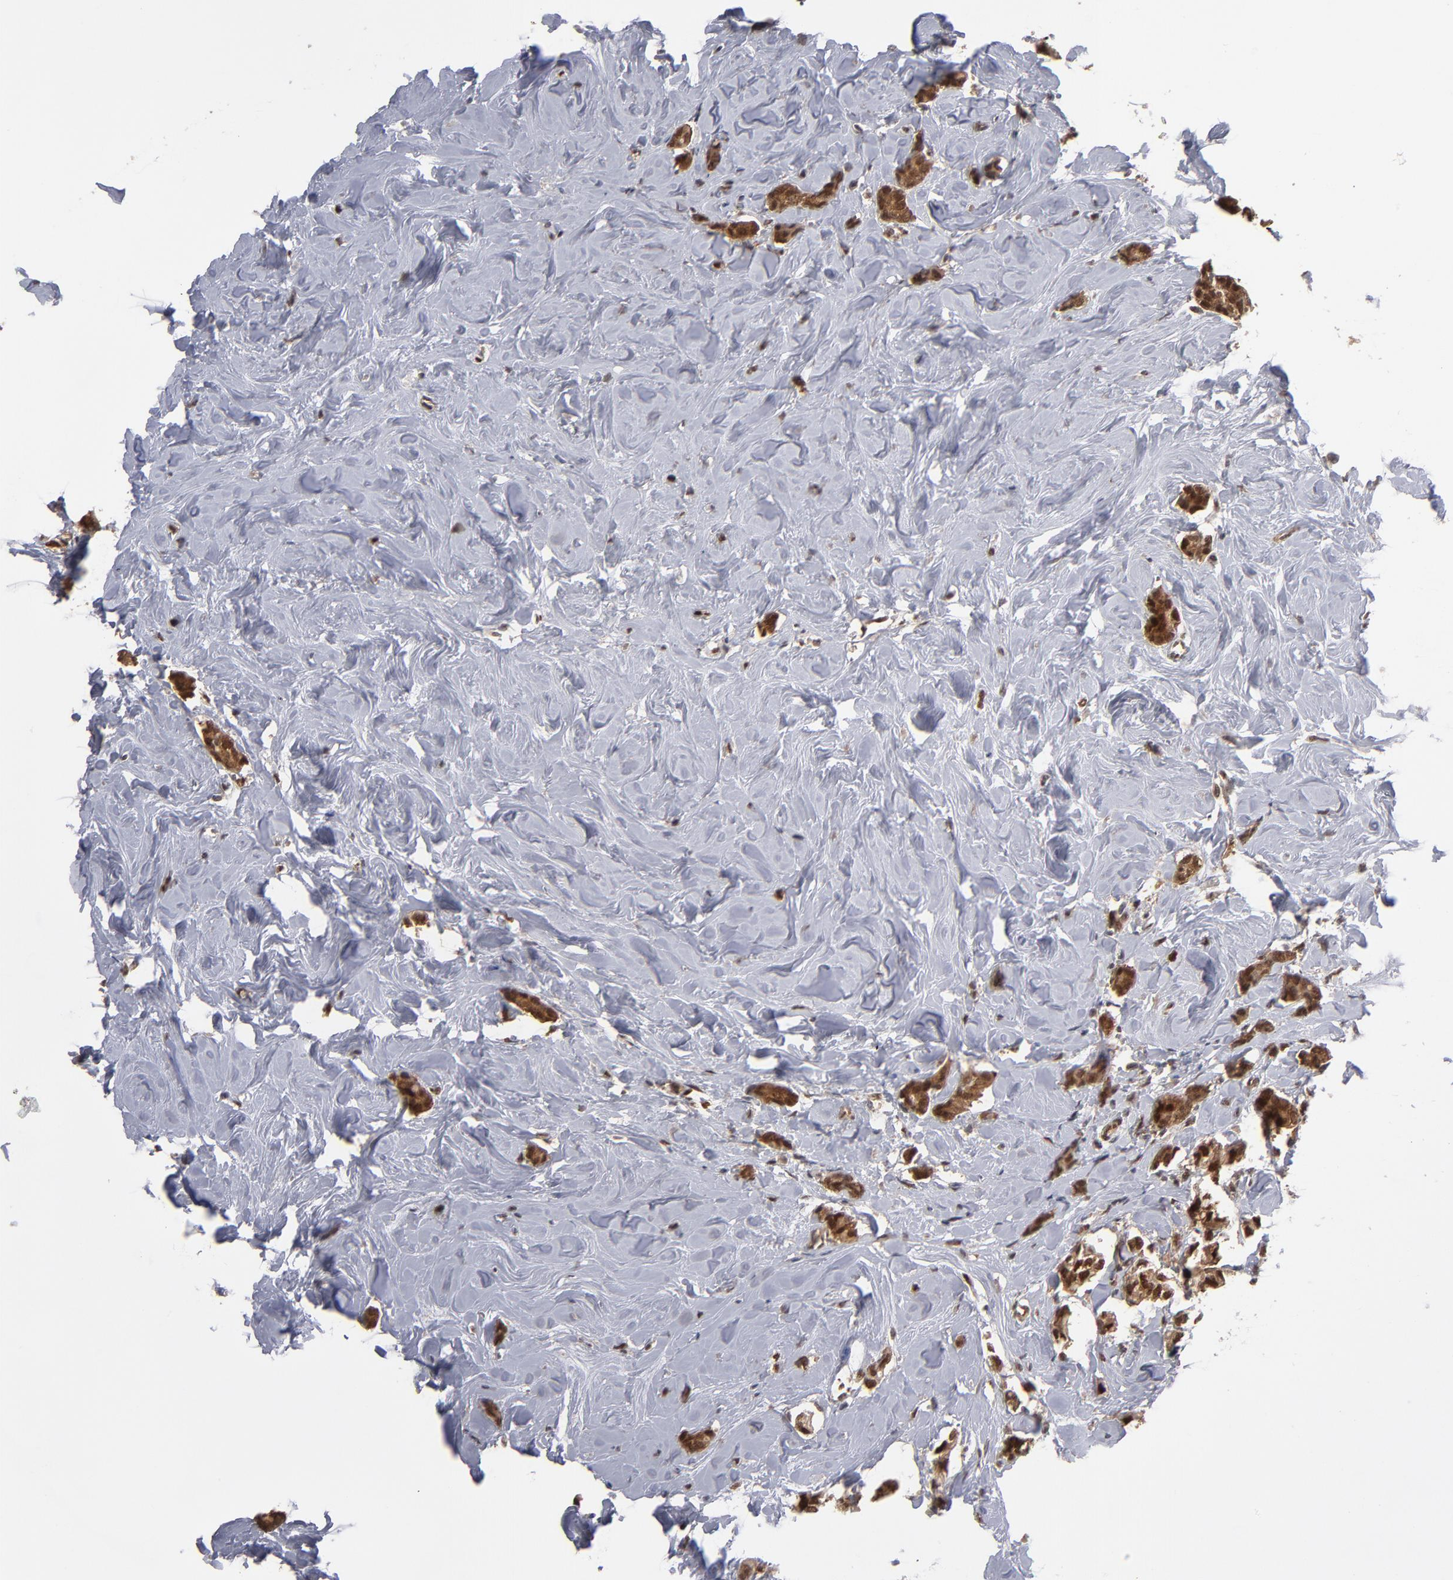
{"staining": {"intensity": "strong", "quantity": ">75%", "location": "cytoplasmic/membranous,nuclear"}, "tissue": "breast cancer", "cell_type": "Tumor cells", "image_type": "cancer", "snomed": [{"axis": "morphology", "description": "Duct carcinoma"}, {"axis": "topography", "description": "Breast"}], "caption": "Protein expression analysis of breast infiltrating ductal carcinoma exhibits strong cytoplasmic/membranous and nuclear staining in approximately >75% of tumor cells. (Stains: DAB in brown, nuclei in blue, Microscopy: brightfield microscopy at high magnification).", "gene": "HUWE1", "patient": {"sex": "female", "age": 84}}